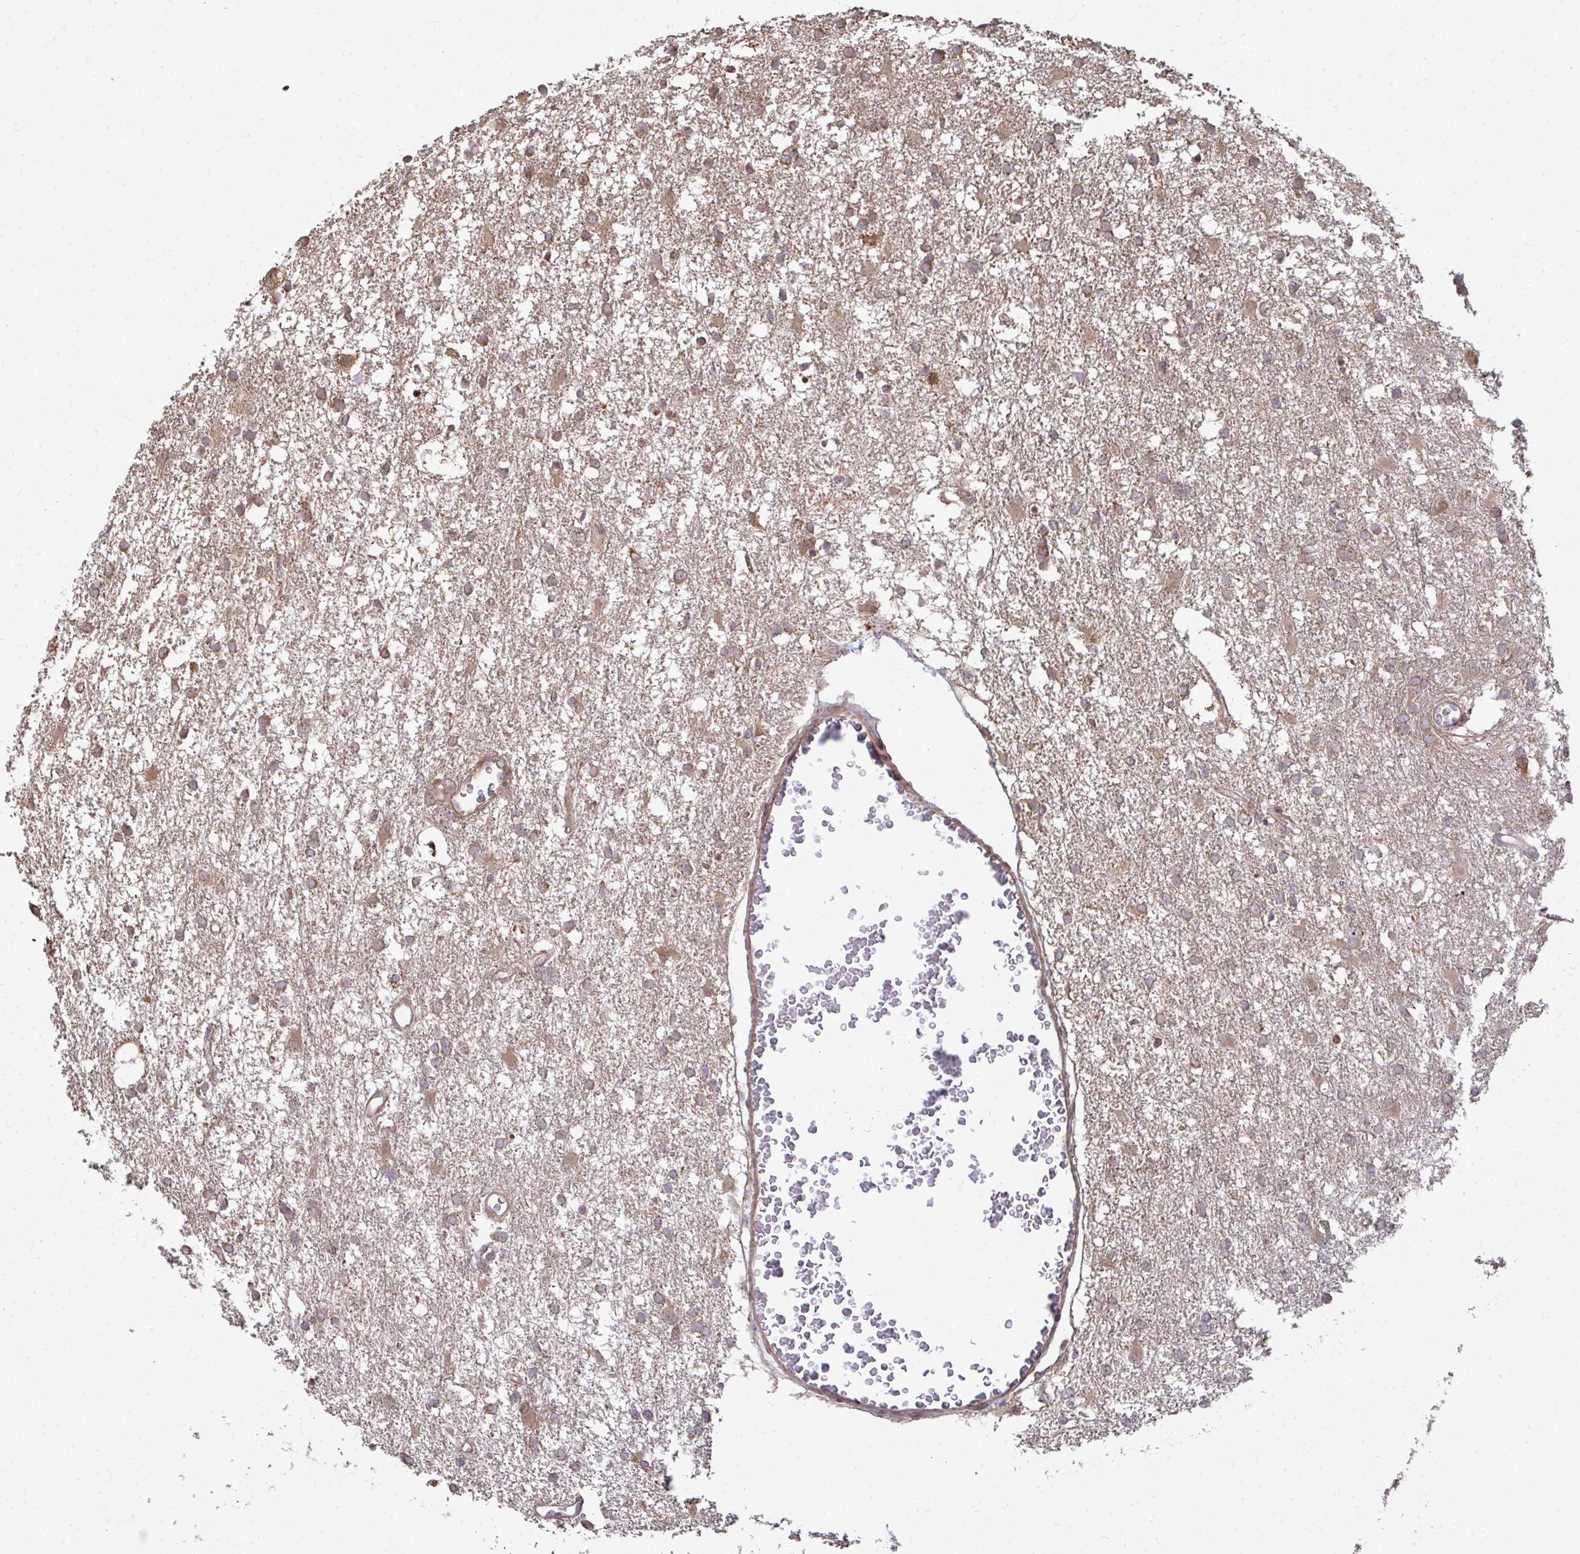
{"staining": {"intensity": "weak", "quantity": ">75%", "location": "cytoplasmic/membranous"}, "tissue": "glioma", "cell_type": "Tumor cells", "image_type": "cancer", "snomed": [{"axis": "morphology", "description": "Glioma, malignant, High grade"}, {"axis": "topography", "description": "Brain"}], "caption": "An IHC histopathology image of tumor tissue is shown. Protein staining in brown shows weak cytoplasmic/membranous positivity in malignant glioma (high-grade) within tumor cells.", "gene": "DNAJA2", "patient": {"sex": "male", "age": 61}}